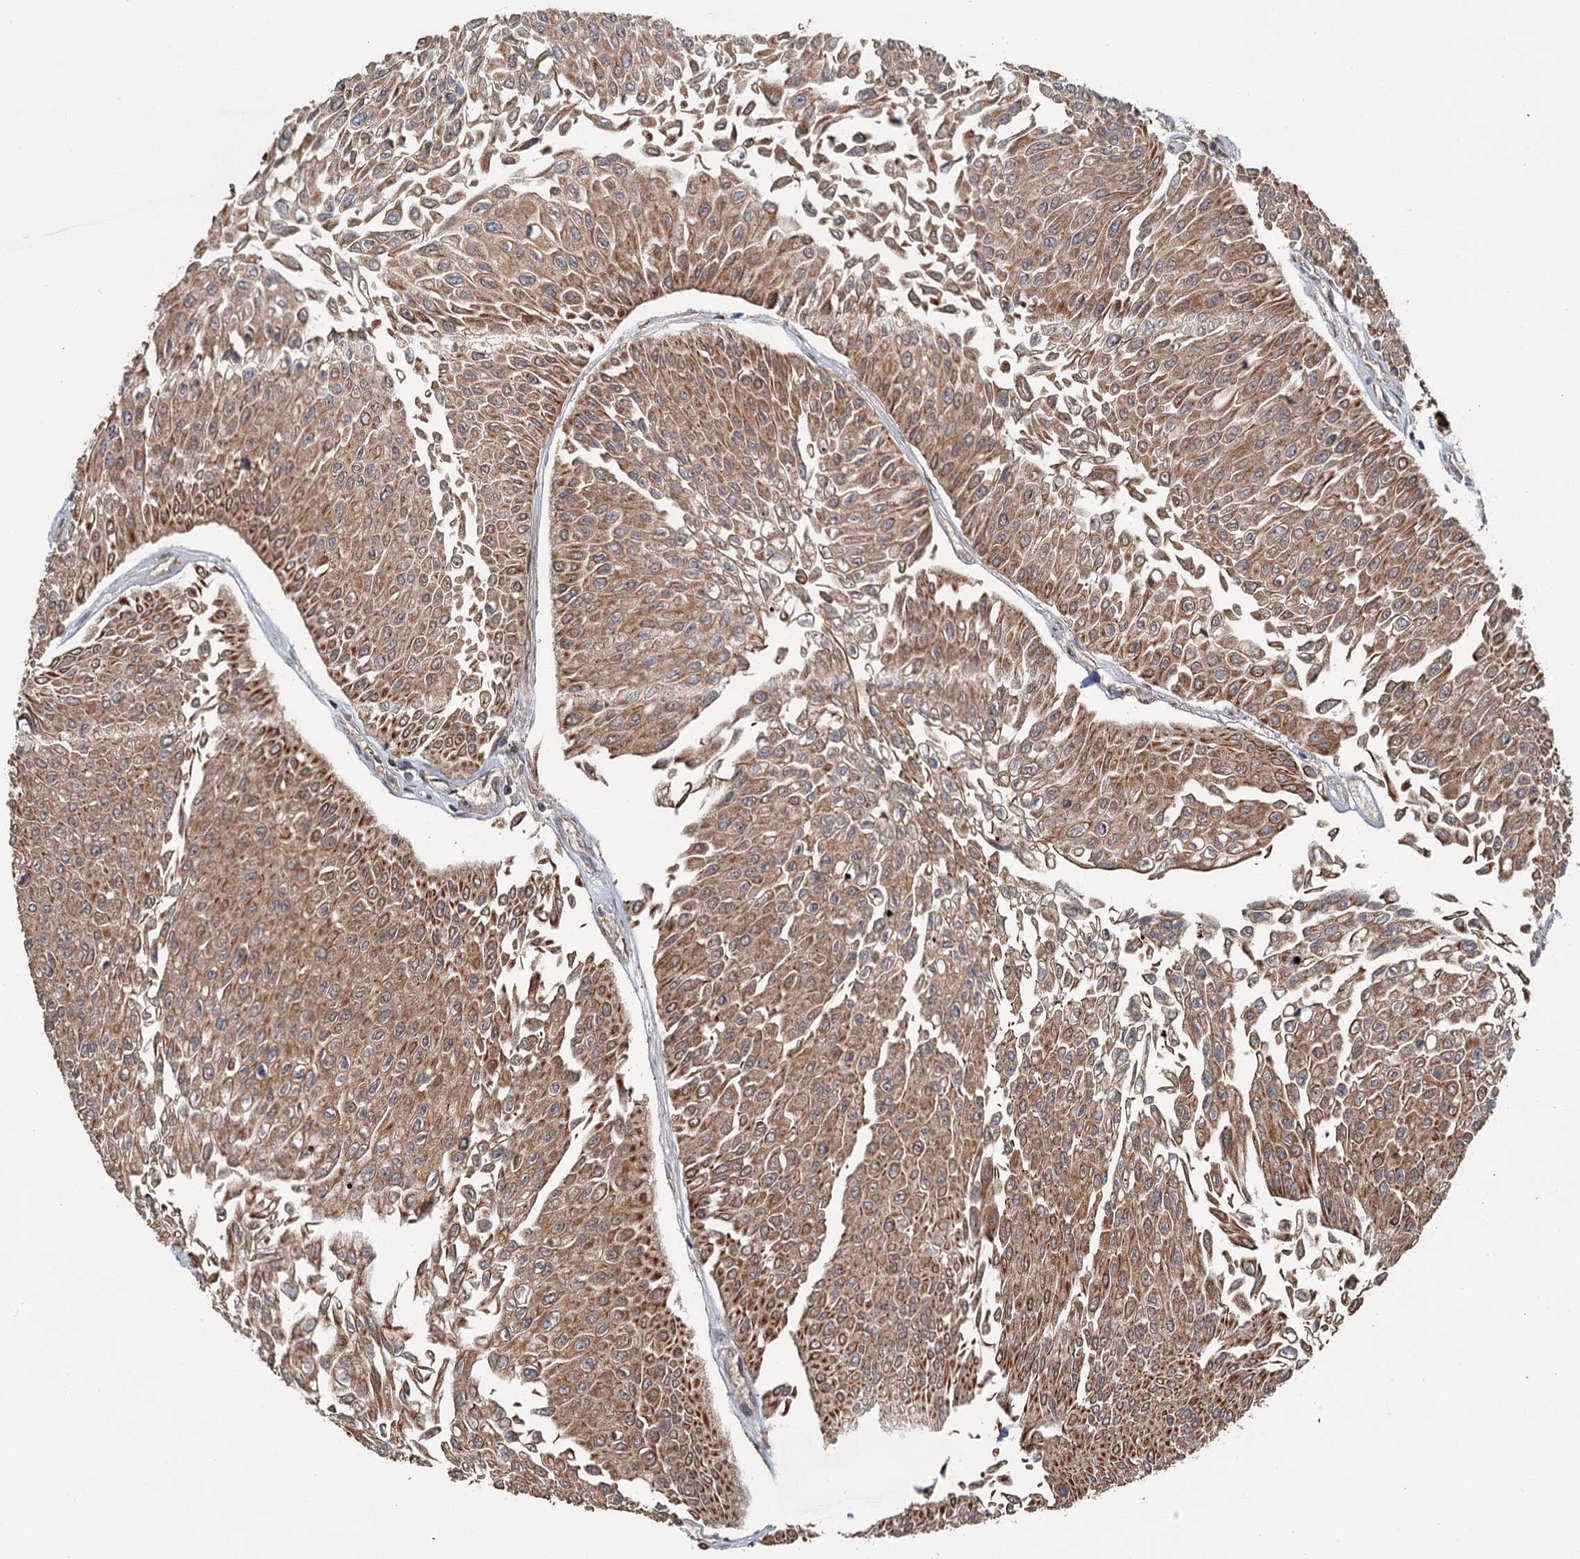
{"staining": {"intensity": "moderate", "quantity": ">75%", "location": "cytoplasmic/membranous"}, "tissue": "urothelial cancer", "cell_type": "Tumor cells", "image_type": "cancer", "snomed": [{"axis": "morphology", "description": "Urothelial carcinoma, Low grade"}, {"axis": "topography", "description": "Urinary bladder"}], "caption": "Low-grade urothelial carcinoma stained for a protein exhibits moderate cytoplasmic/membranous positivity in tumor cells.", "gene": "KANSL2", "patient": {"sex": "male", "age": 67}}